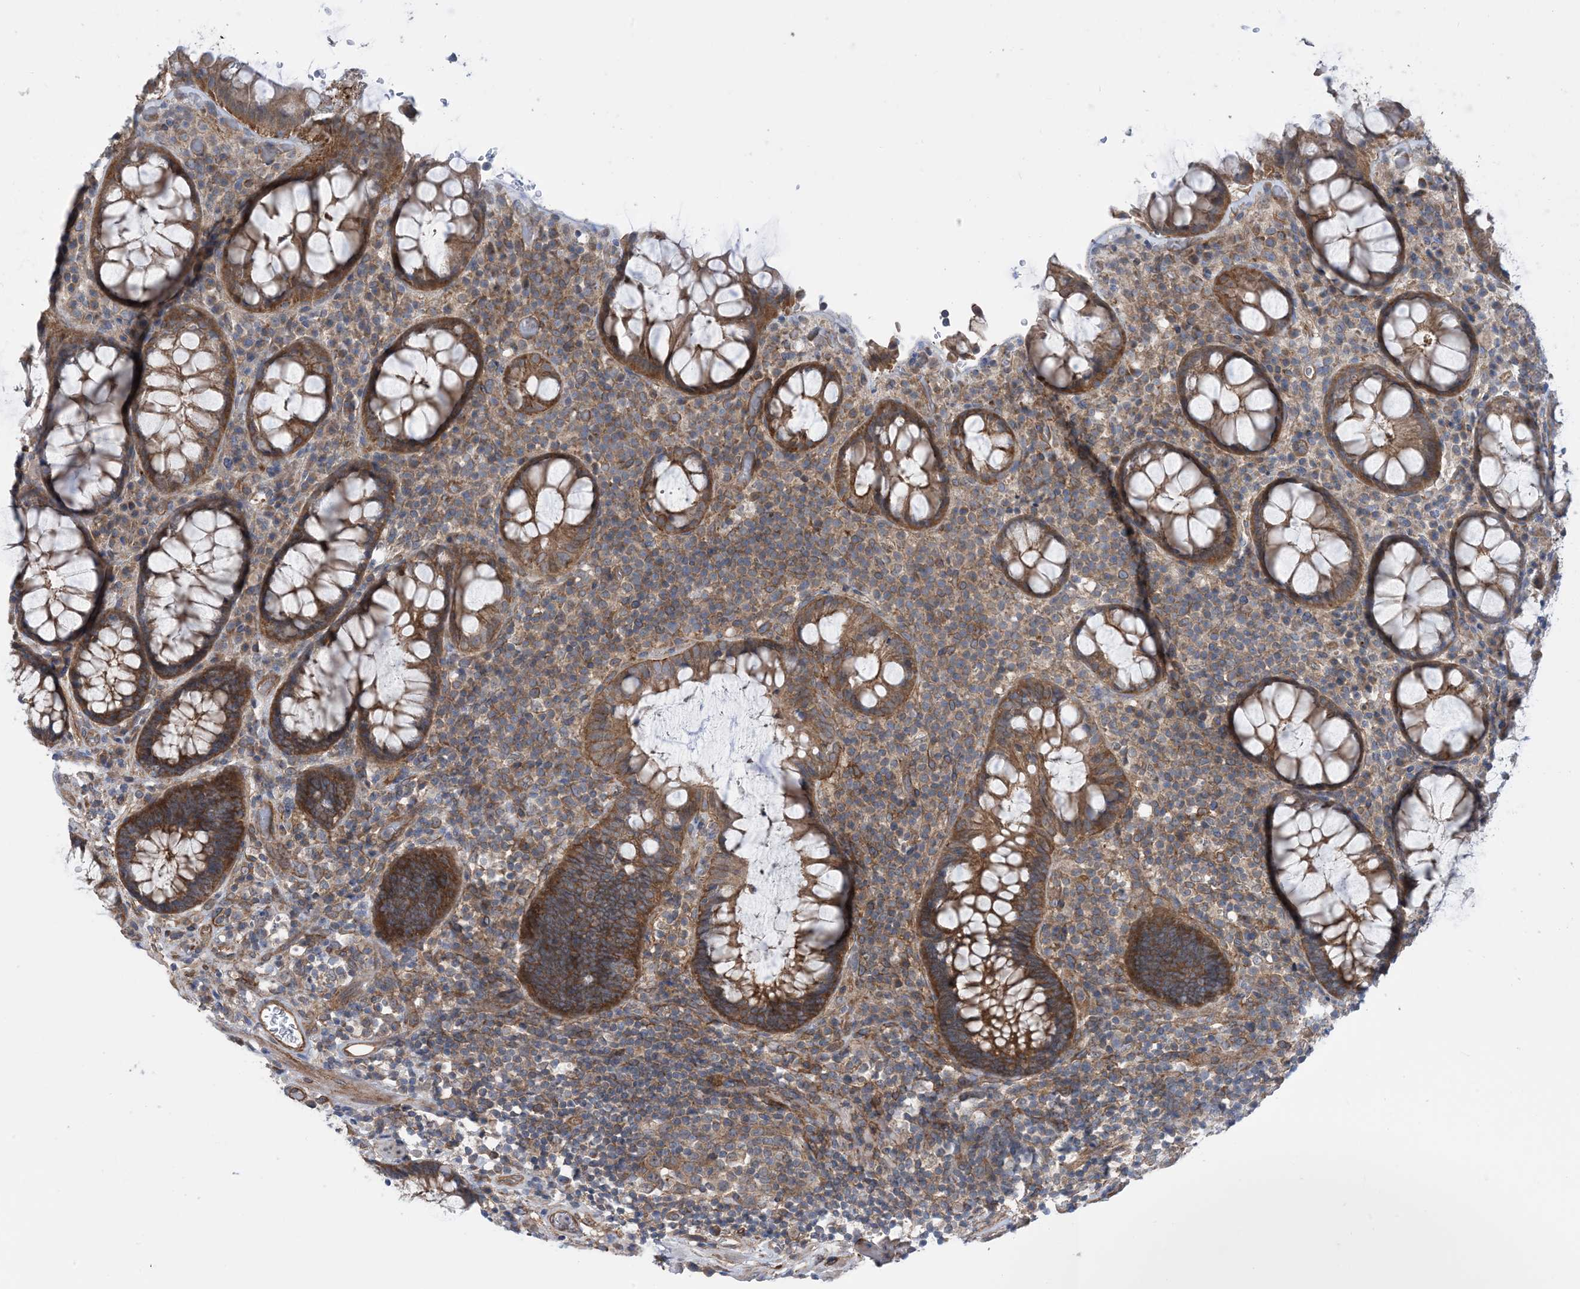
{"staining": {"intensity": "strong", "quantity": ">75%", "location": "cytoplasmic/membranous"}, "tissue": "rectum", "cell_type": "Glandular cells", "image_type": "normal", "snomed": [{"axis": "morphology", "description": "Normal tissue, NOS"}, {"axis": "topography", "description": "Rectum"}], "caption": "Human rectum stained with a protein marker exhibits strong staining in glandular cells.", "gene": "EHBP1", "patient": {"sex": "male", "age": 64}}